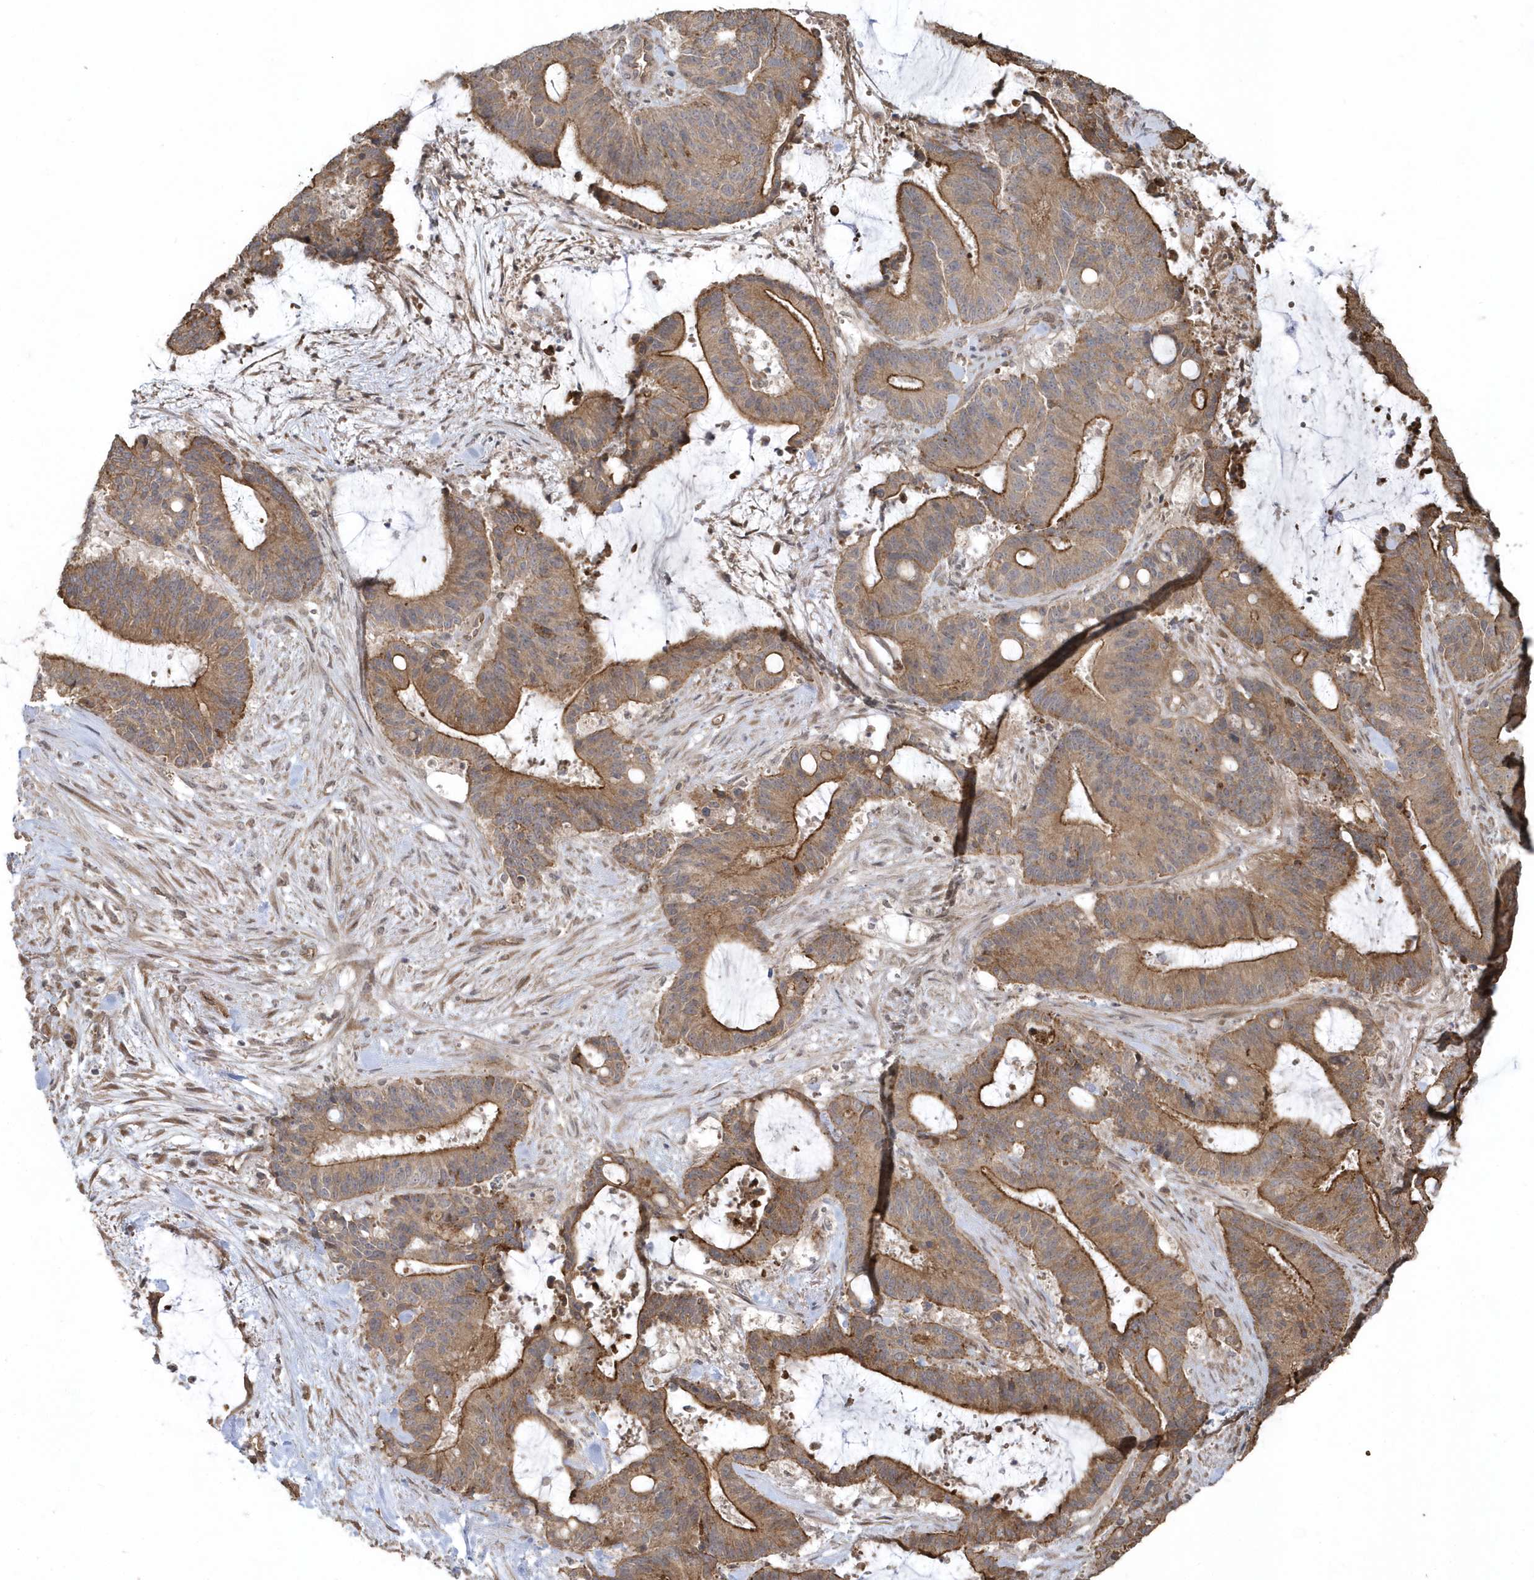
{"staining": {"intensity": "moderate", "quantity": ">75%", "location": "cytoplasmic/membranous"}, "tissue": "liver cancer", "cell_type": "Tumor cells", "image_type": "cancer", "snomed": [{"axis": "morphology", "description": "Normal tissue, NOS"}, {"axis": "morphology", "description": "Cholangiocarcinoma"}, {"axis": "topography", "description": "Liver"}, {"axis": "topography", "description": "Peripheral nerve tissue"}], "caption": "A medium amount of moderate cytoplasmic/membranous positivity is appreciated in approximately >75% of tumor cells in liver cancer (cholangiocarcinoma) tissue.", "gene": "HERPUD1", "patient": {"sex": "female", "age": 73}}